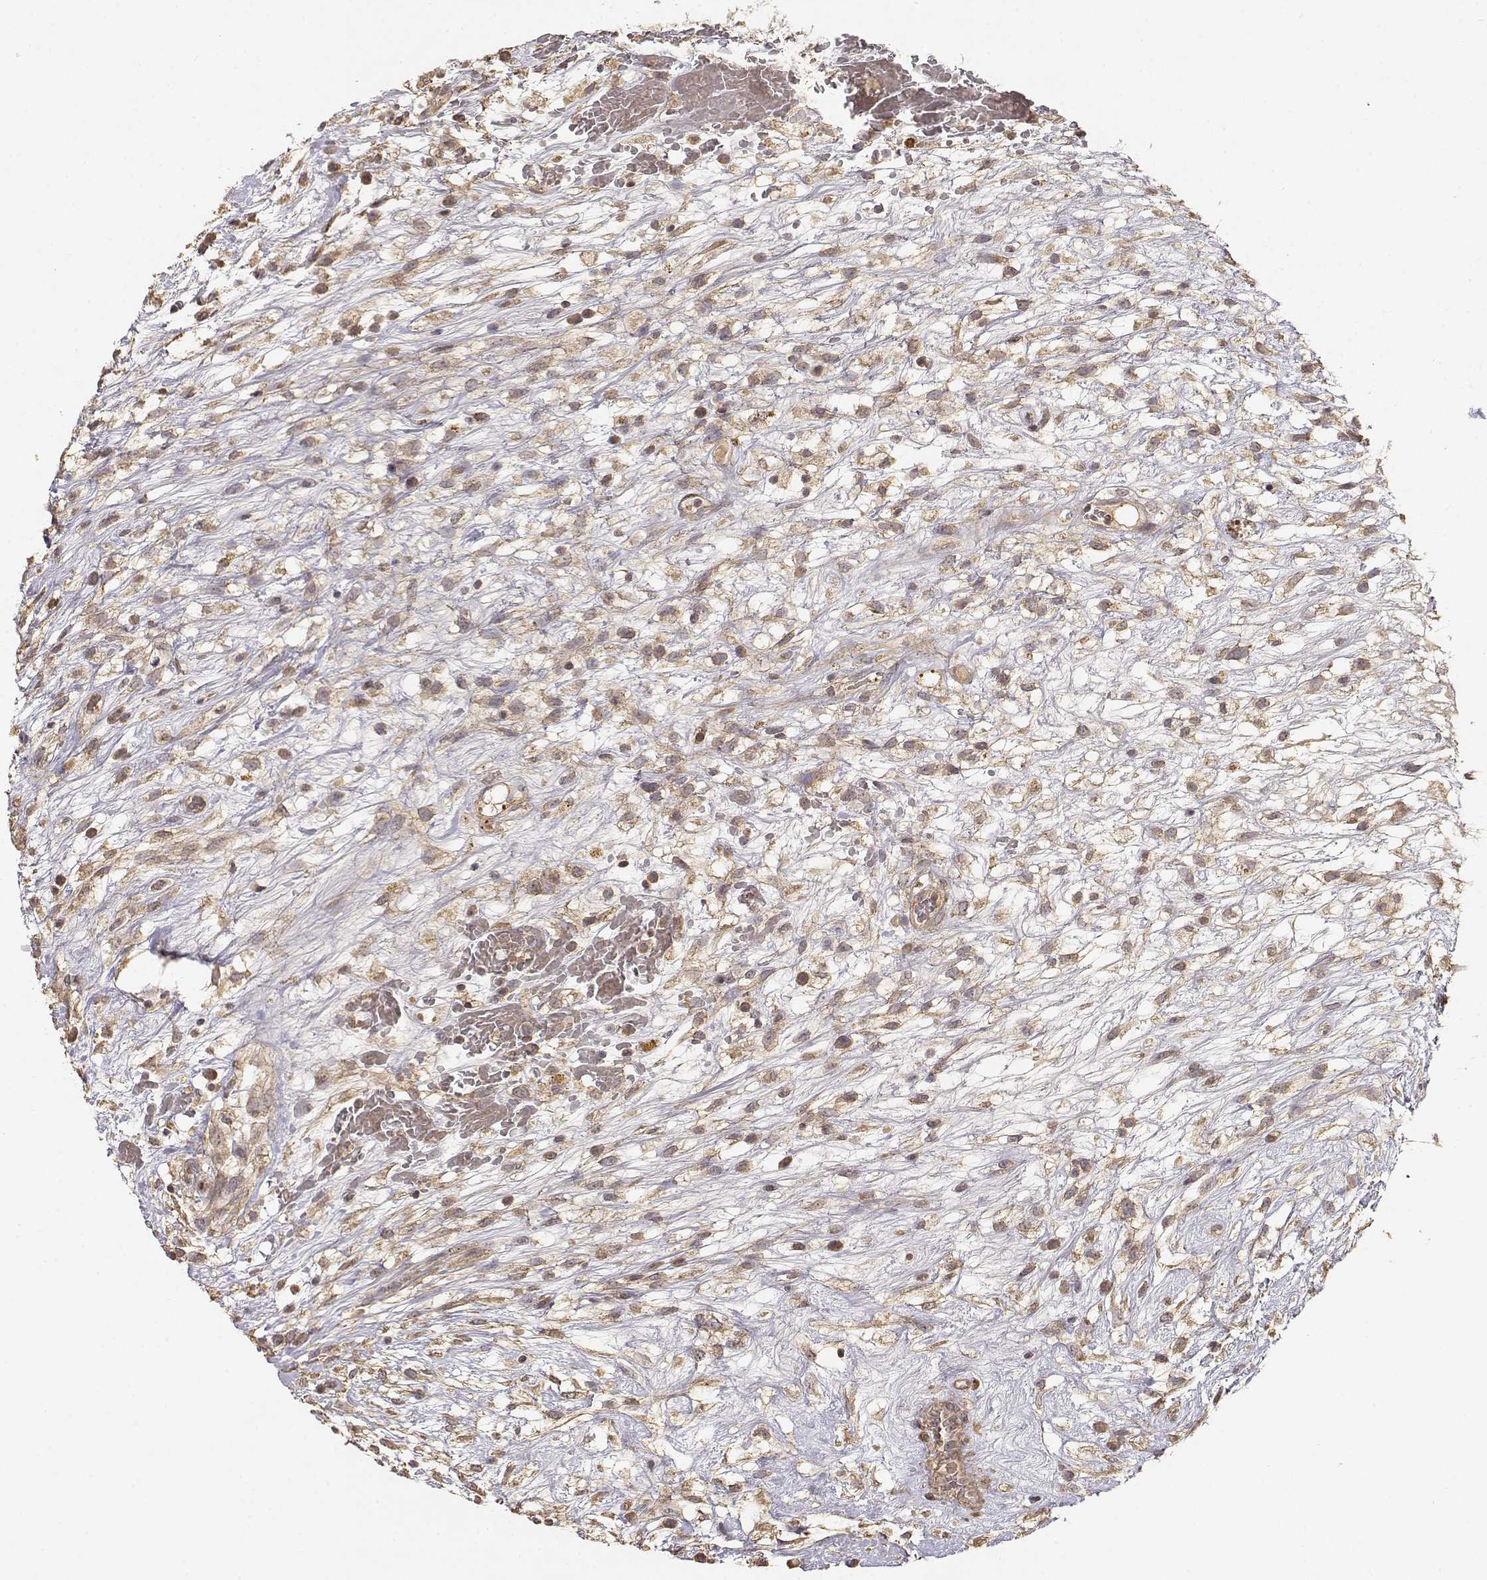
{"staining": {"intensity": "weak", "quantity": ">75%", "location": "cytoplasmic/membranous"}, "tissue": "testis cancer", "cell_type": "Tumor cells", "image_type": "cancer", "snomed": [{"axis": "morphology", "description": "Normal tissue, NOS"}, {"axis": "morphology", "description": "Carcinoma, Embryonal, NOS"}, {"axis": "topography", "description": "Testis"}], "caption": "This photomicrograph displays testis embryonal carcinoma stained with immunohistochemistry to label a protein in brown. The cytoplasmic/membranous of tumor cells show weak positivity for the protein. Nuclei are counter-stained blue.", "gene": "PICK1", "patient": {"sex": "male", "age": 32}}